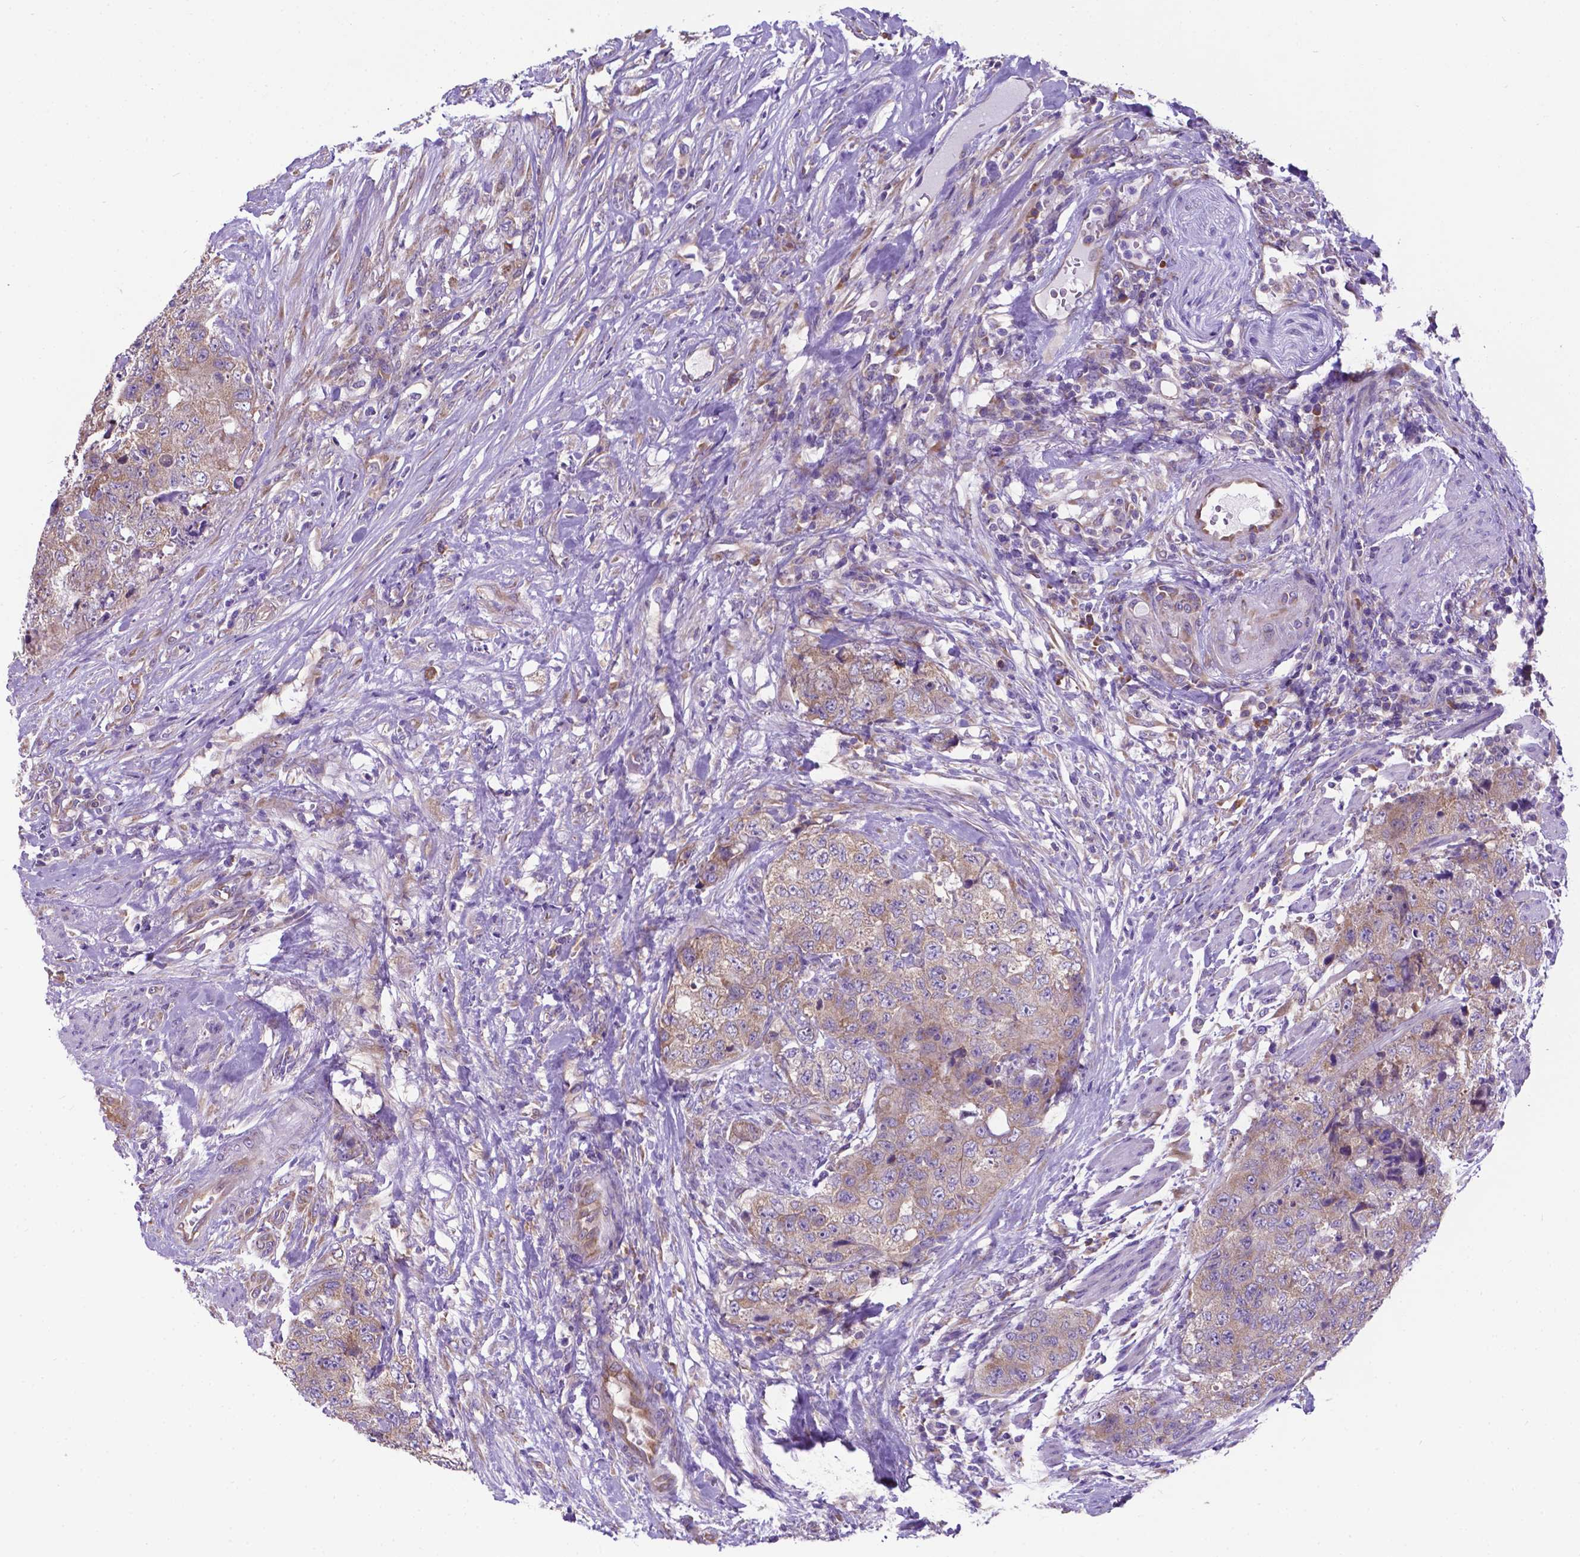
{"staining": {"intensity": "moderate", "quantity": ">75%", "location": "cytoplasmic/membranous"}, "tissue": "urothelial cancer", "cell_type": "Tumor cells", "image_type": "cancer", "snomed": [{"axis": "morphology", "description": "Urothelial carcinoma, High grade"}, {"axis": "topography", "description": "Urinary bladder"}], "caption": "IHC (DAB (3,3'-diaminobenzidine)) staining of high-grade urothelial carcinoma shows moderate cytoplasmic/membranous protein staining in approximately >75% of tumor cells.", "gene": "RPL6", "patient": {"sex": "female", "age": 78}}